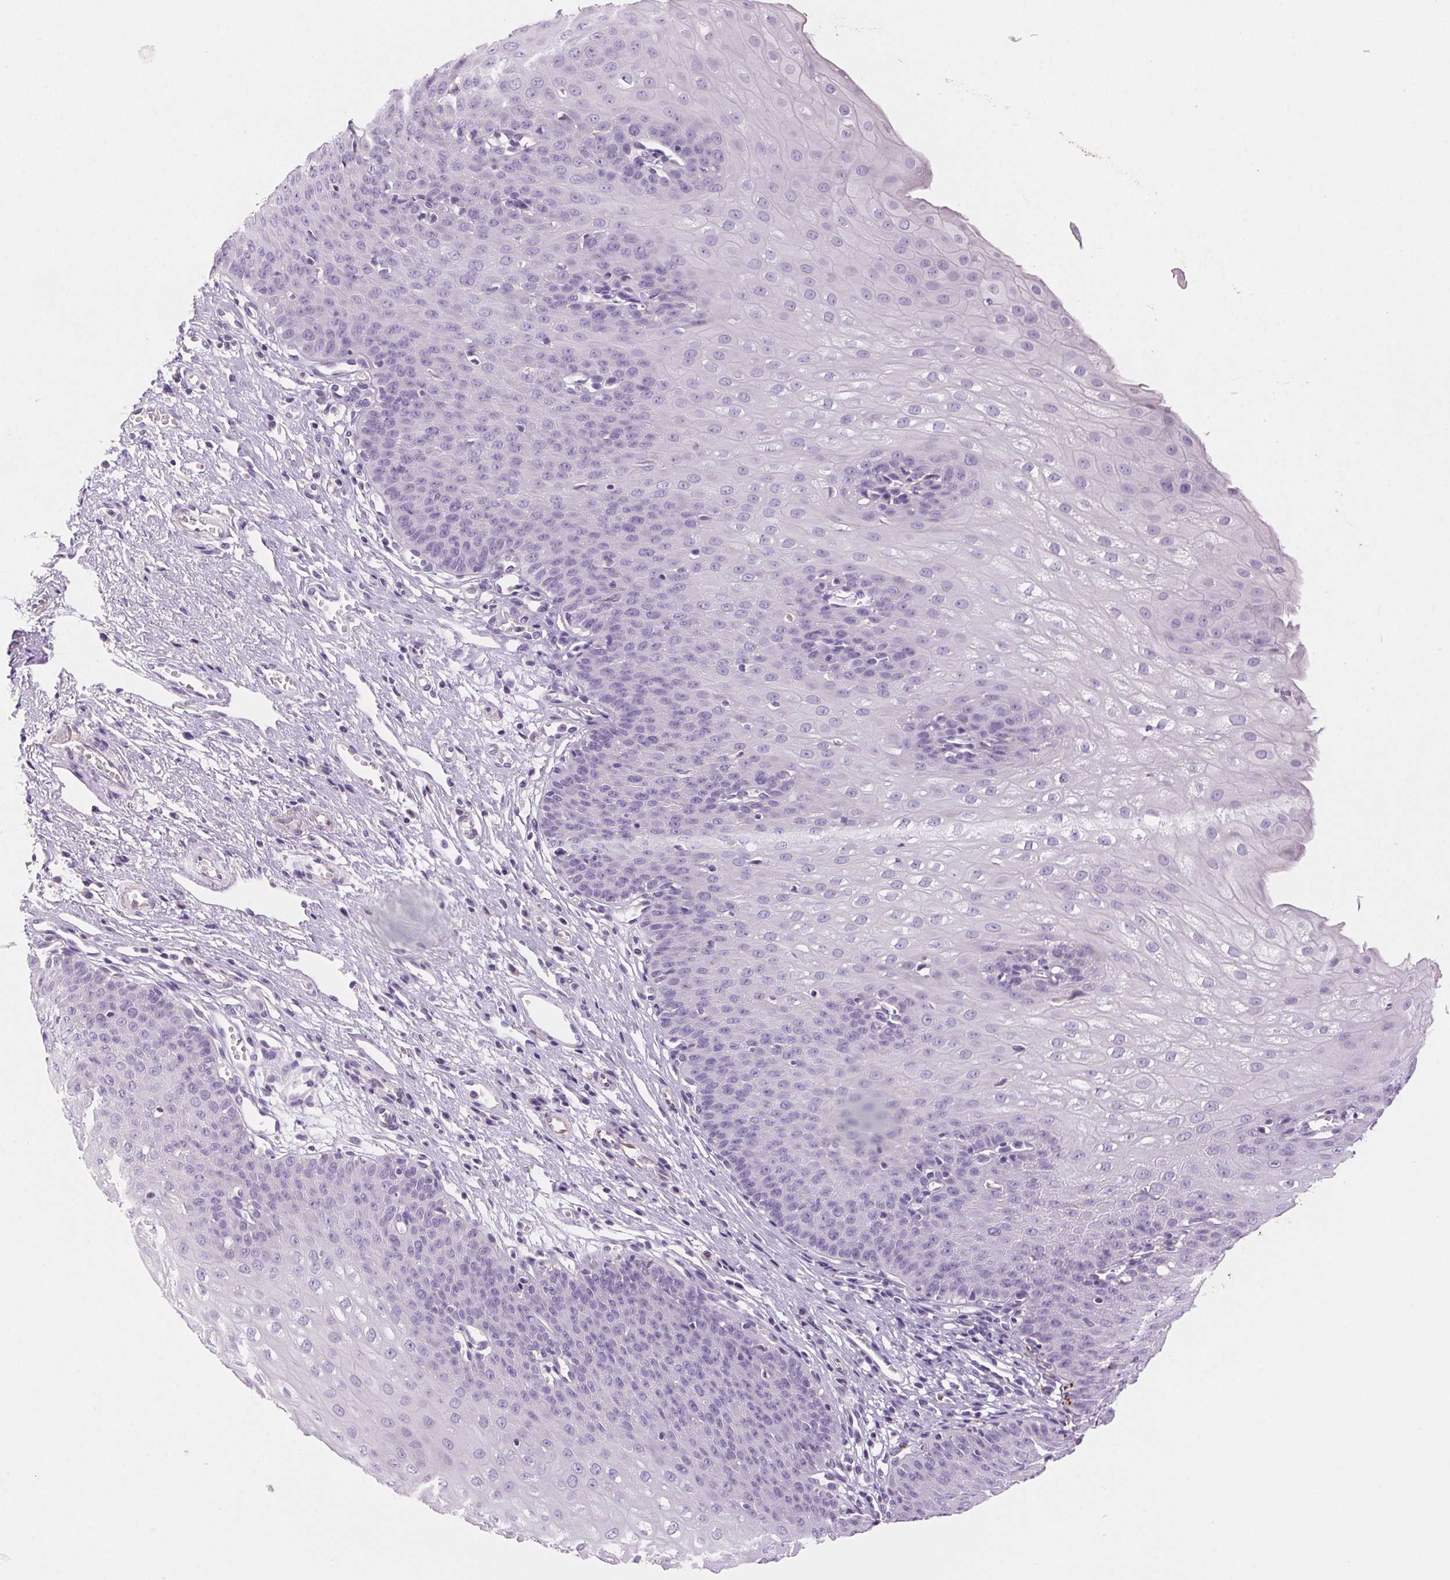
{"staining": {"intensity": "negative", "quantity": "none", "location": "none"}, "tissue": "esophagus", "cell_type": "Squamous epithelial cells", "image_type": "normal", "snomed": [{"axis": "morphology", "description": "Normal tissue, NOS"}, {"axis": "topography", "description": "Esophagus"}], "caption": "This is an immunohistochemistry (IHC) histopathology image of normal esophagus. There is no positivity in squamous epithelial cells.", "gene": "ARHGAP11B", "patient": {"sex": "male", "age": 71}}